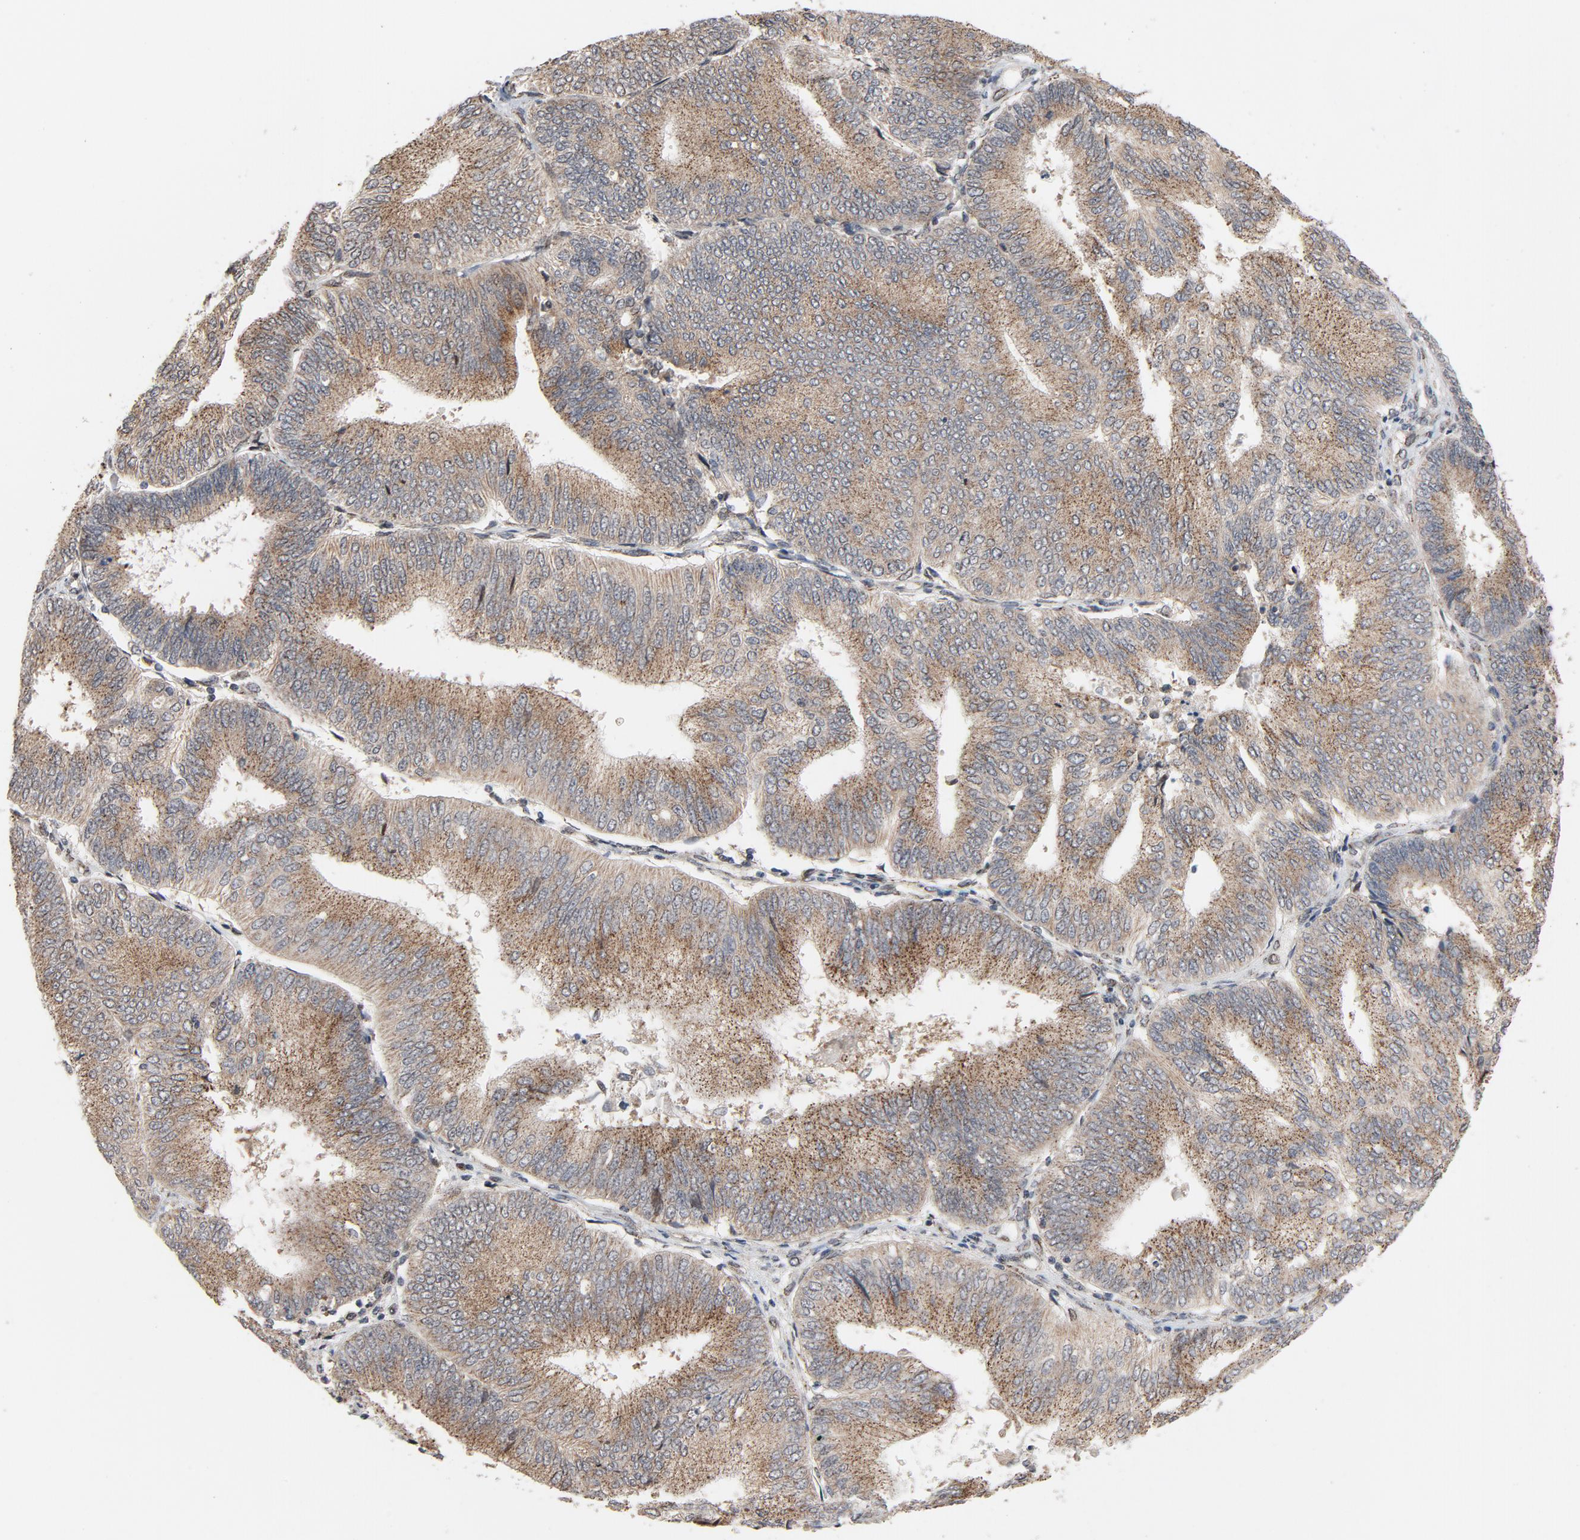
{"staining": {"intensity": "weak", "quantity": ">75%", "location": "cytoplasmic/membranous"}, "tissue": "endometrial cancer", "cell_type": "Tumor cells", "image_type": "cancer", "snomed": [{"axis": "morphology", "description": "Adenocarcinoma, NOS"}, {"axis": "topography", "description": "Endometrium"}], "caption": "Tumor cells exhibit low levels of weak cytoplasmic/membranous positivity in about >75% of cells in endometrial cancer (adenocarcinoma). The staining is performed using DAB (3,3'-diaminobenzidine) brown chromogen to label protein expression. The nuclei are counter-stained blue using hematoxylin.", "gene": "RPL12", "patient": {"sex": "female", "age": 55}}